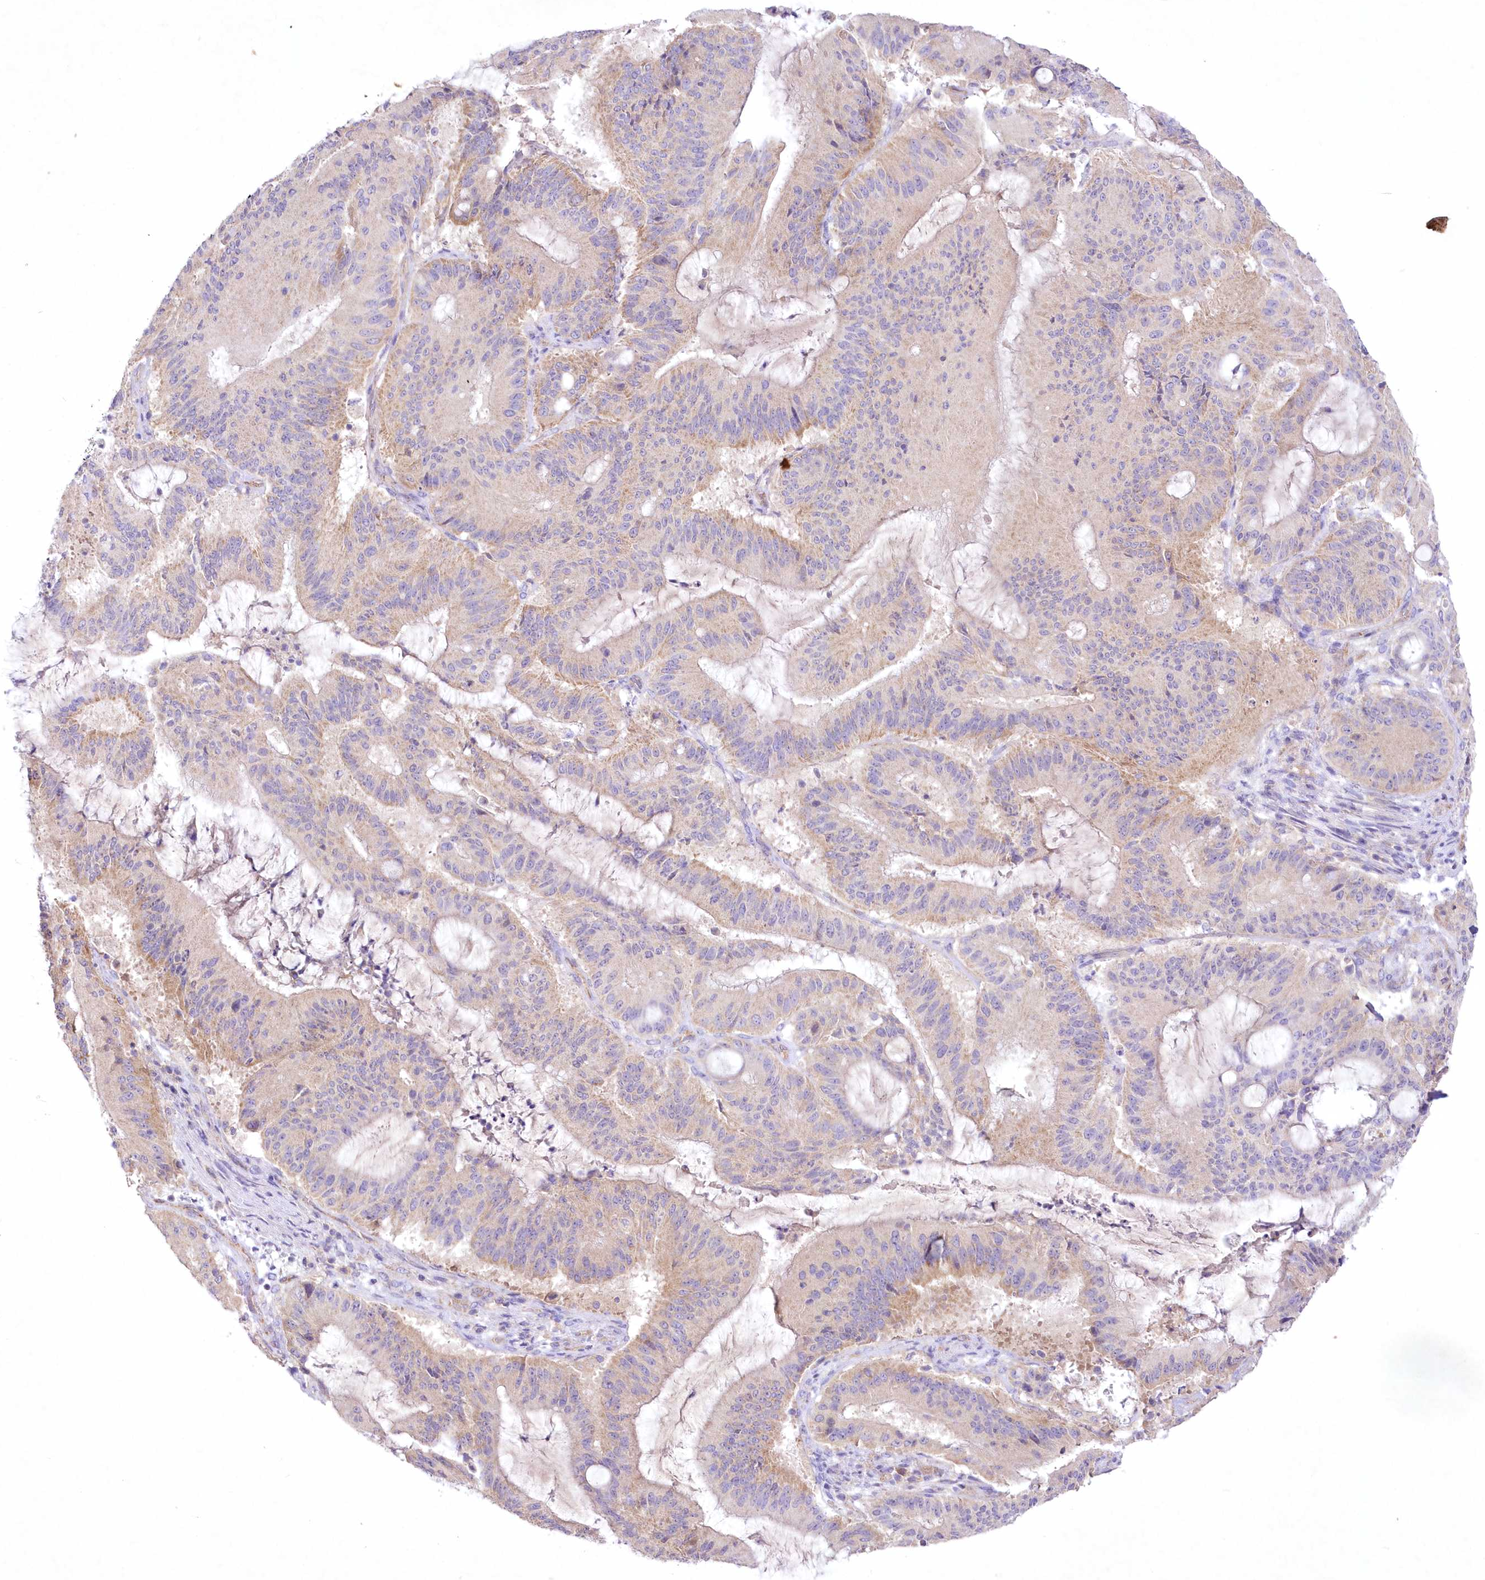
{"staining": {"intensity": "weak", "quantity": "25%-75%", "location": "cytoplasmic/membranous"}, "tissue": "liver cancer", "cell_type": "Tumor cells", "image_type": "cancer", "snomed": [{"axis": "morphology", "description": "Normal tissue, NOS"}, {"axis": "morphology", "description": "Cholangiocarcinoma"}, {"axis": "topography", "description": "Liver"}, {"axis": "topography", "description": "Peripheral nerve tissue"}], "caption": "A brown stain highlights weak cytoplasmic/membranous expression of a protein in liver cancer tumor cells. Using DAB (brown) and hematoxylin (blue) stains, captured at high magnification using brightfield microscopy.", "gene": "ITSN2", "patient": {"sex": "female", "age": 73}}